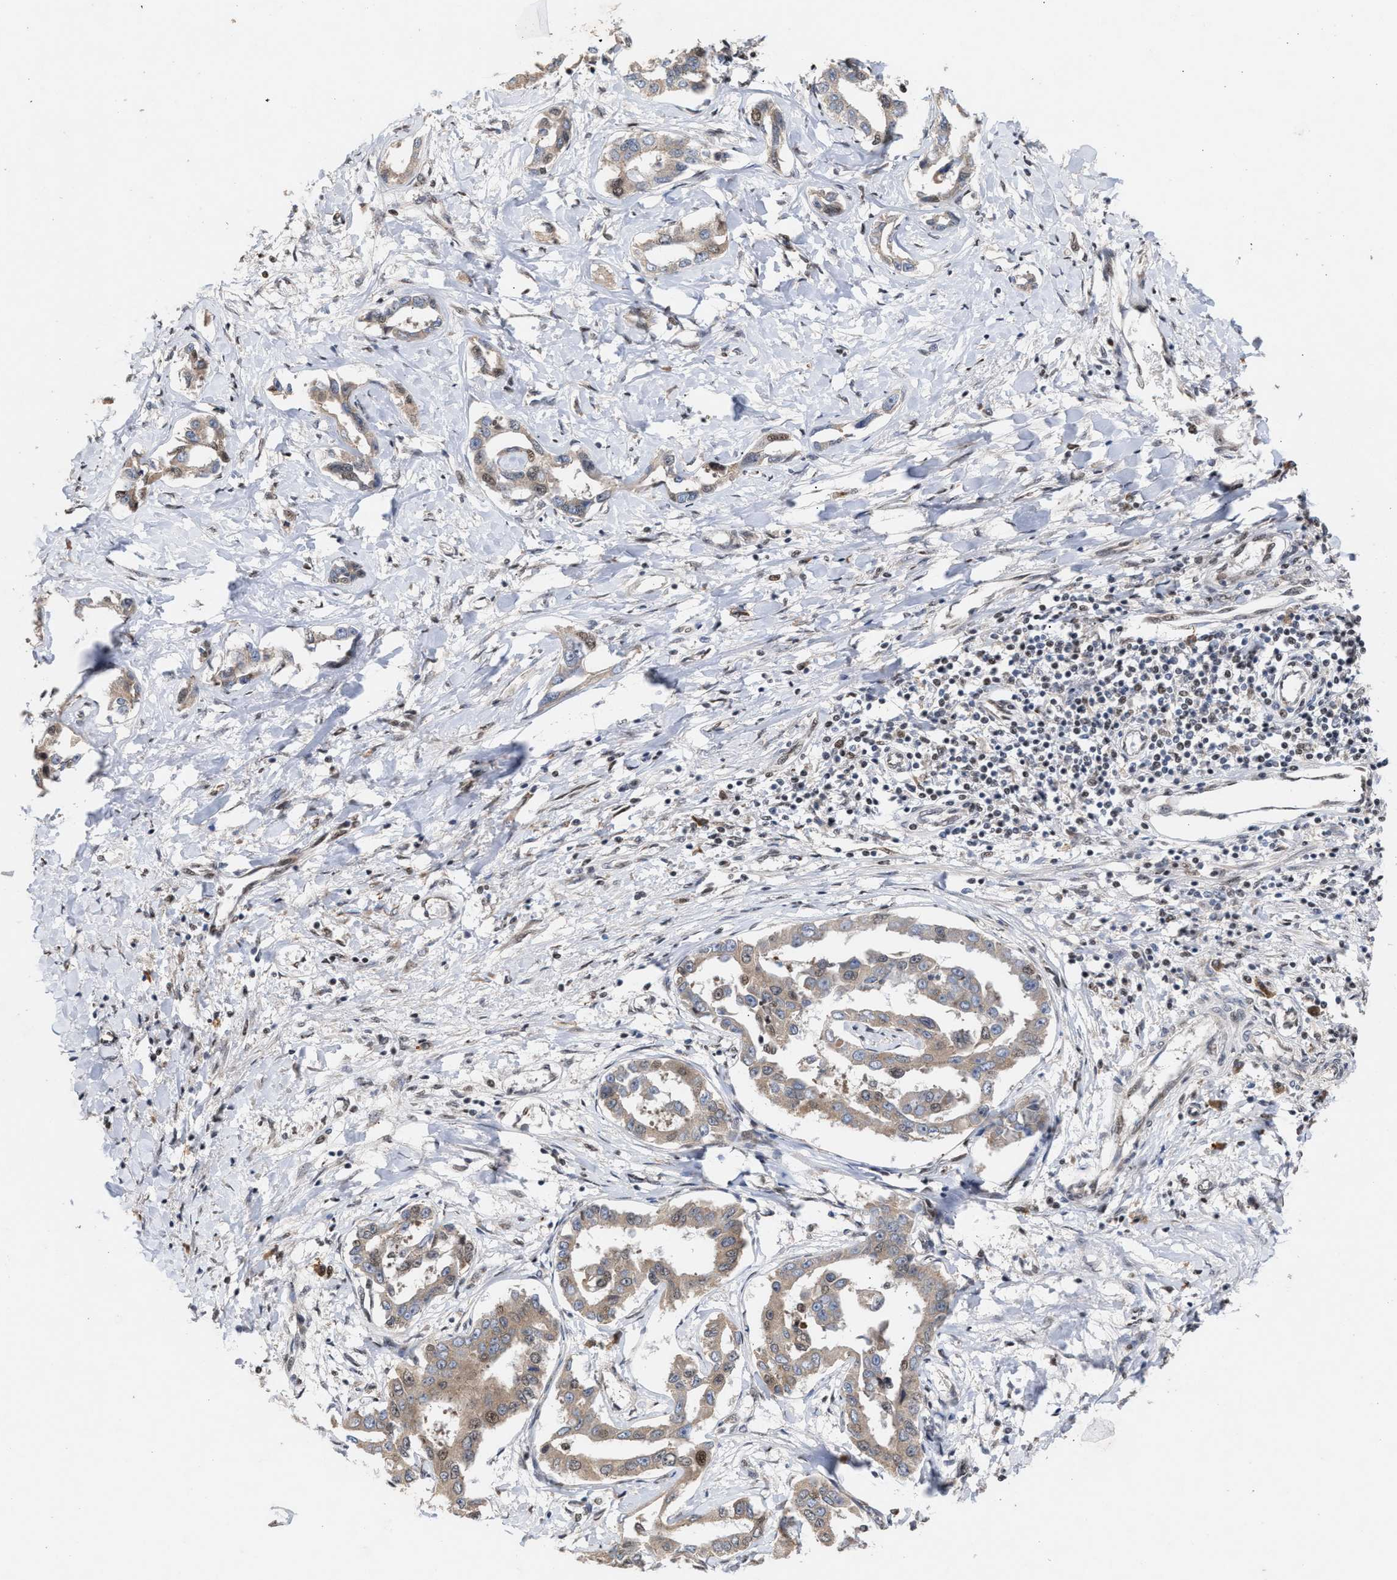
{"staining": {"intensity": "weak", "quantity": ">75%", "location": "cytoplasmic/membranous"}, "tissue": "liver cancer", "cell_type": "Tumor cells", "image_type": "cancer", "snomed": [{"axis": "morphology", "description": "Cholangiocarcinoma"}, {"axis": "topography", "description": "Liver"}], "caption": "Brown immunohistochemical staining in human cholangiocarcinoma (liver) displays weak cytoplasmic/membranous positivity in about >75% of tumor cells. (DAB (3,3'-diaminobenzidine) = brown stain, brightfield microscopy at high magnification).", "gene": "MKNK2", "patient": {"sex": "male", "age": 59}}